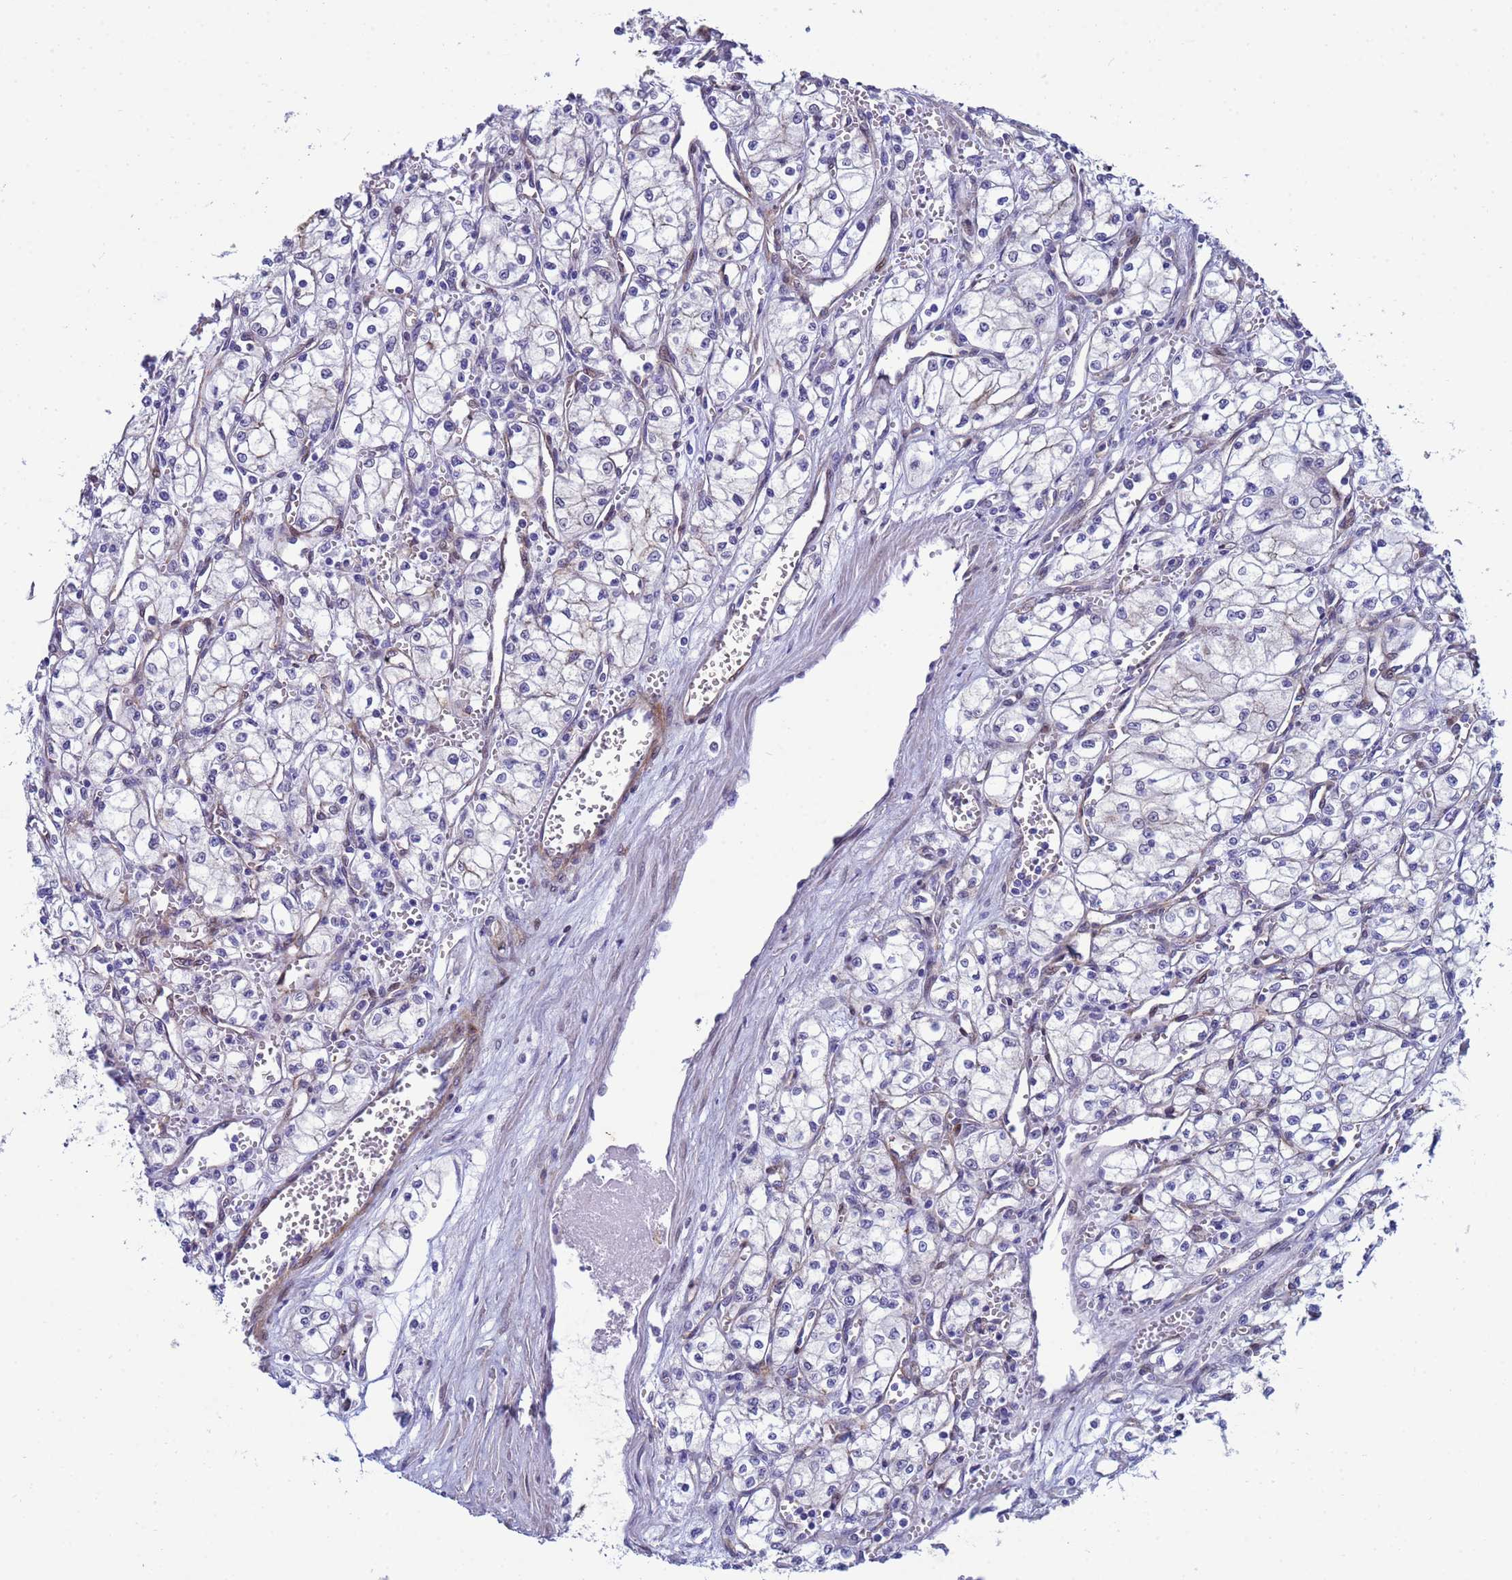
{"staining": {"intensity": "negative", "quantity": "none", "location": "none"}, "tissue": "renal cancer", "cell_type": "Tumor cells", "image_type": "cancer", "snomed": [{"axis": "morphology", "description": "Adenocarcinoma, NOS"}, {"axis": "topography", "description": "Kidney"}], "caption": "An image of adenocarcinoma (renal) stained for a protein reveals no brown staining in tumor cells. (IHC, brightfield microscopy, high magnification).", "gene": "TRIP6", "patient": {"sex": "male", "age": 59}}